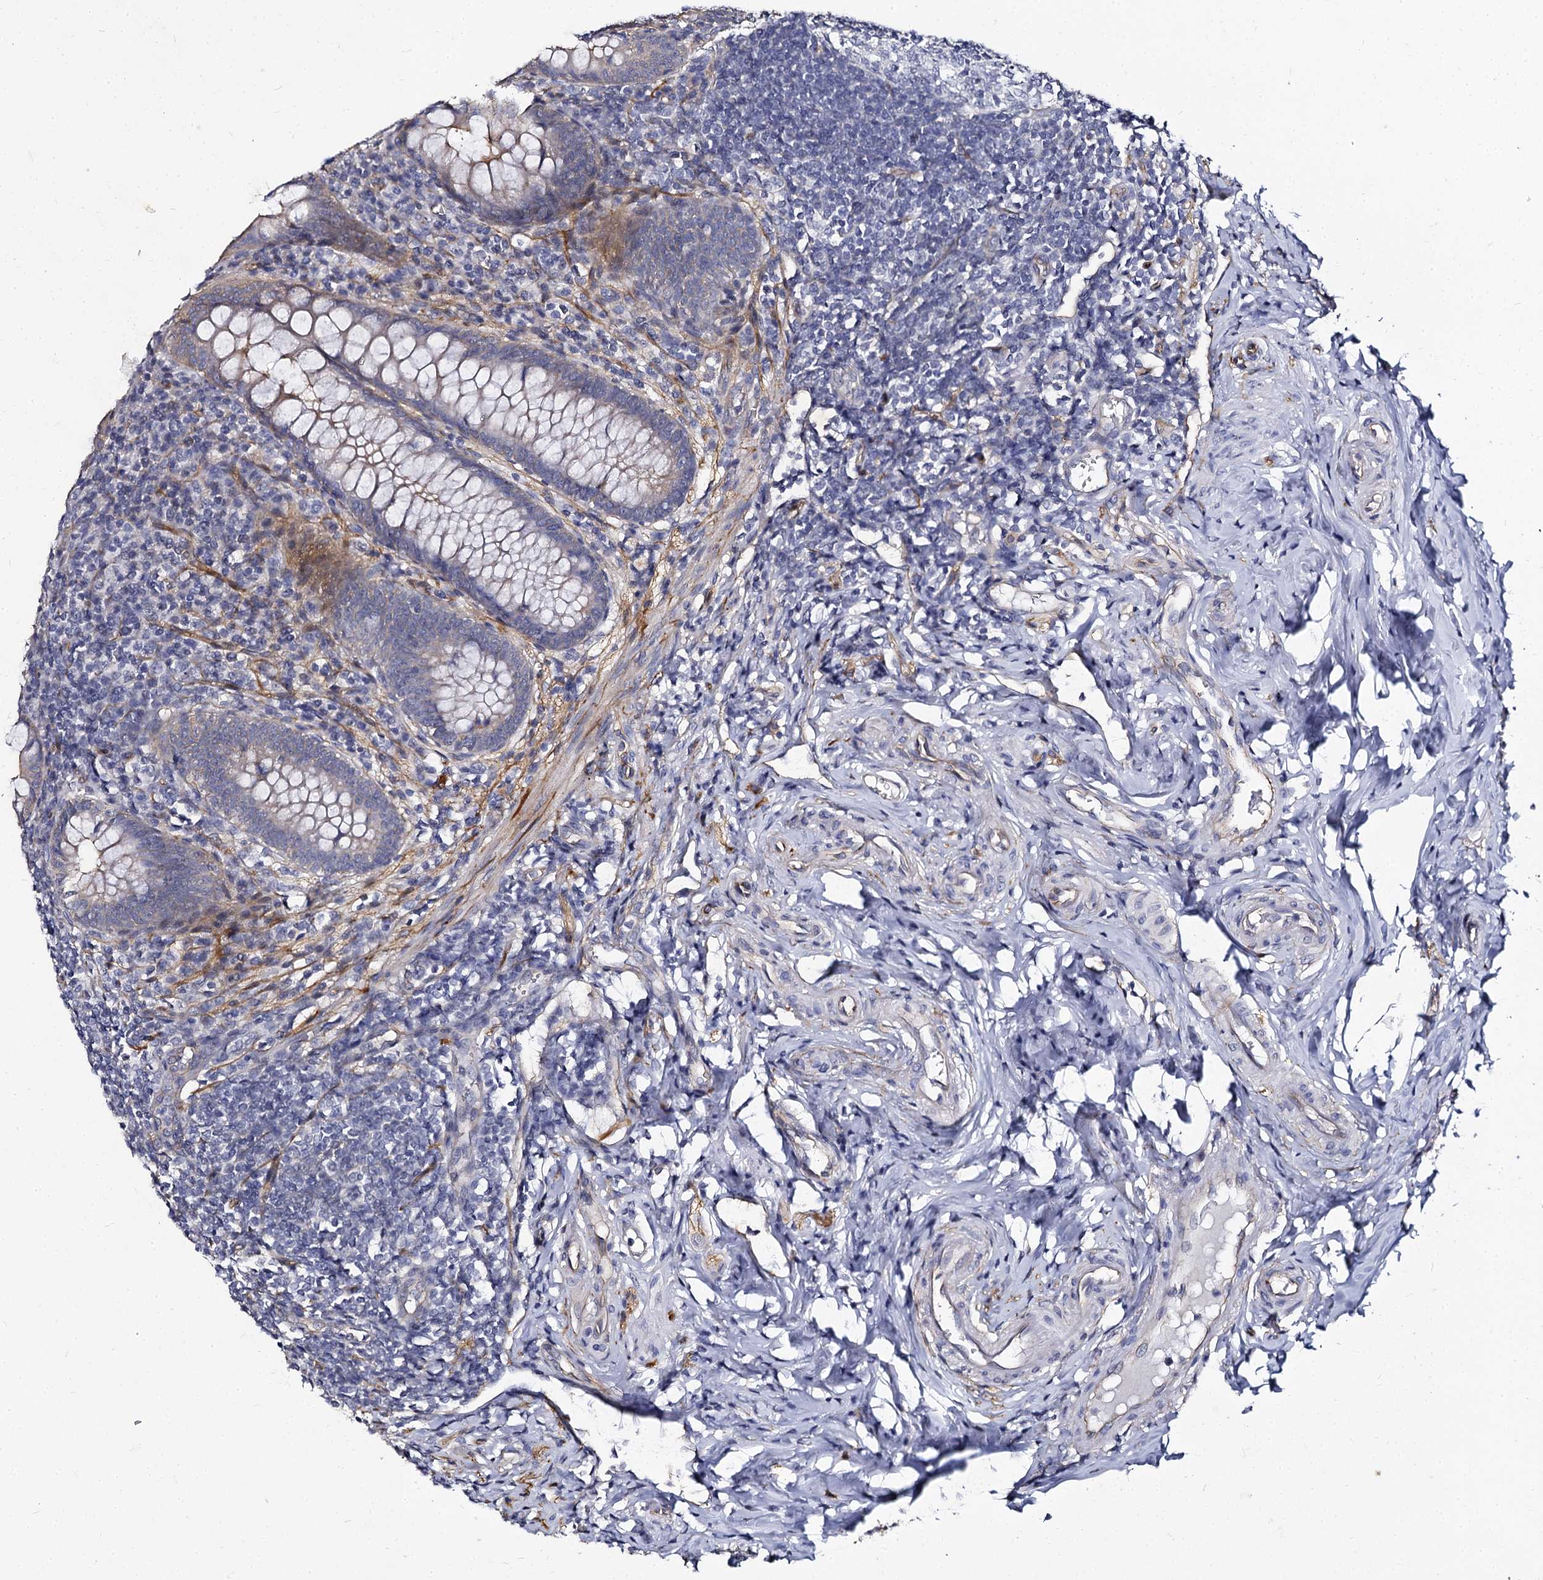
{"staining": {"intensity": "moderate", "quantity": "<25%", "location": "cytoplasmic/membranous"}, "tissue": "appendix", "cell_type": "Glandular cells", "image_type": "normal", "snomed": [{"axis": "morphology", "description": "Normal tissue, NOS"}, {"axis": "topography", "description": "Appendix"}], "caption": "A low amount of moderate cytoplasmic/membranous staining is appreciated in about <25% of glandular cells in unremarkable appendix.", "gene": "CBFB", "patient": {"sex": "female", "age": 33}}